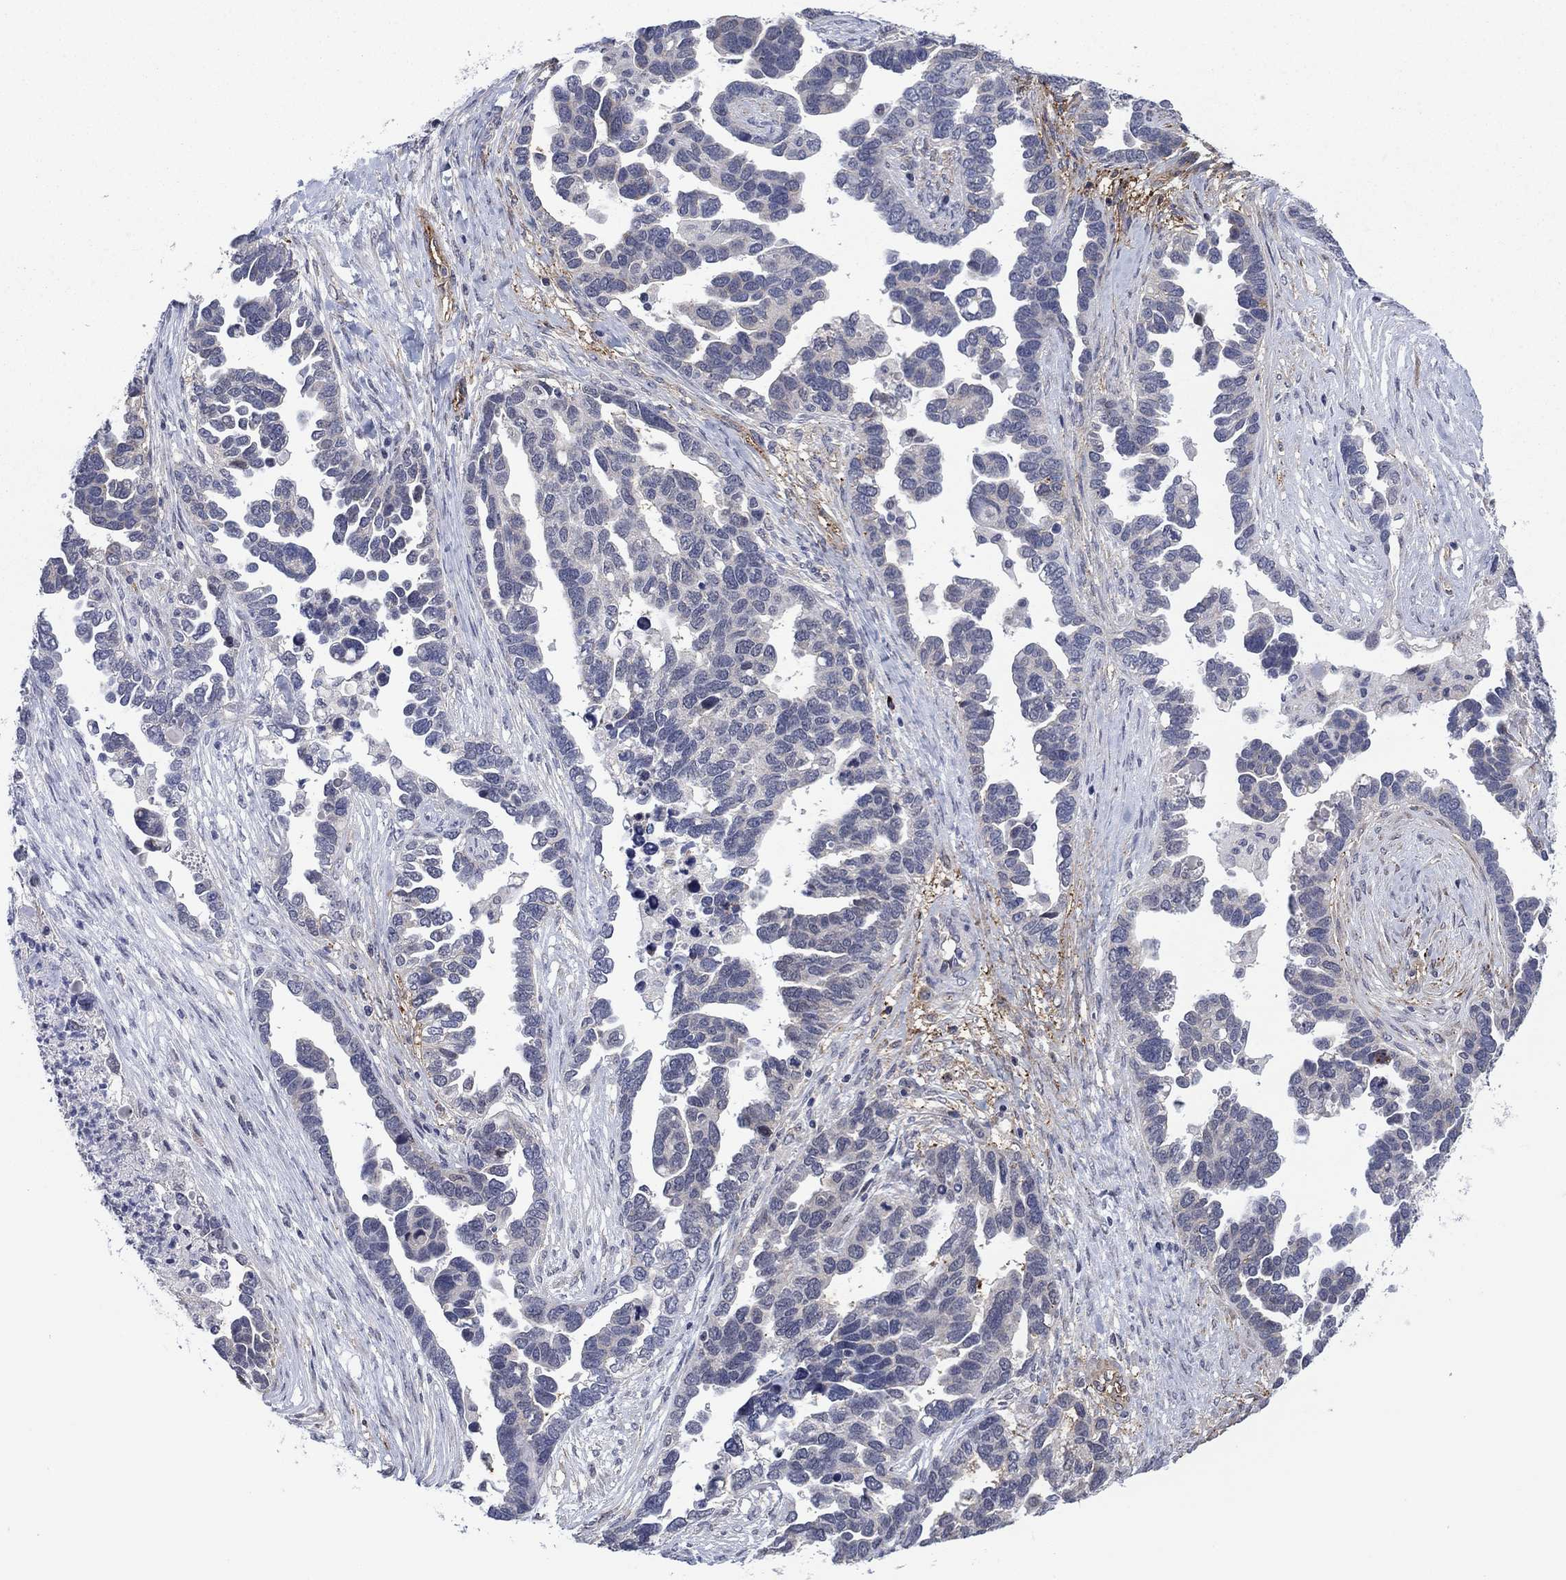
{"staining": {"intensity": "negative", "quantity": "none", "location": "none"}, "tissue": "ovarian cancer", "cell_type": "Tumor cells", "image_type": "cancer", "snomed": [{"axis": "morphology", "description": "Cystadenocarcinoma, serous, NOS"}, {"axis": "topography", "description": "Ovary"}], "caption": "Tumor cells show no significant positivity in serous cystadenocarcinoma (ovarian). Brightfield microscopy of IHC stained with DAB (3,3'-diaminobenzidine) (brown) and hematoxylin (blue), captured at high magnification.", "gene": "SDC1", "patient": {"sex": "female", "age": 54}}